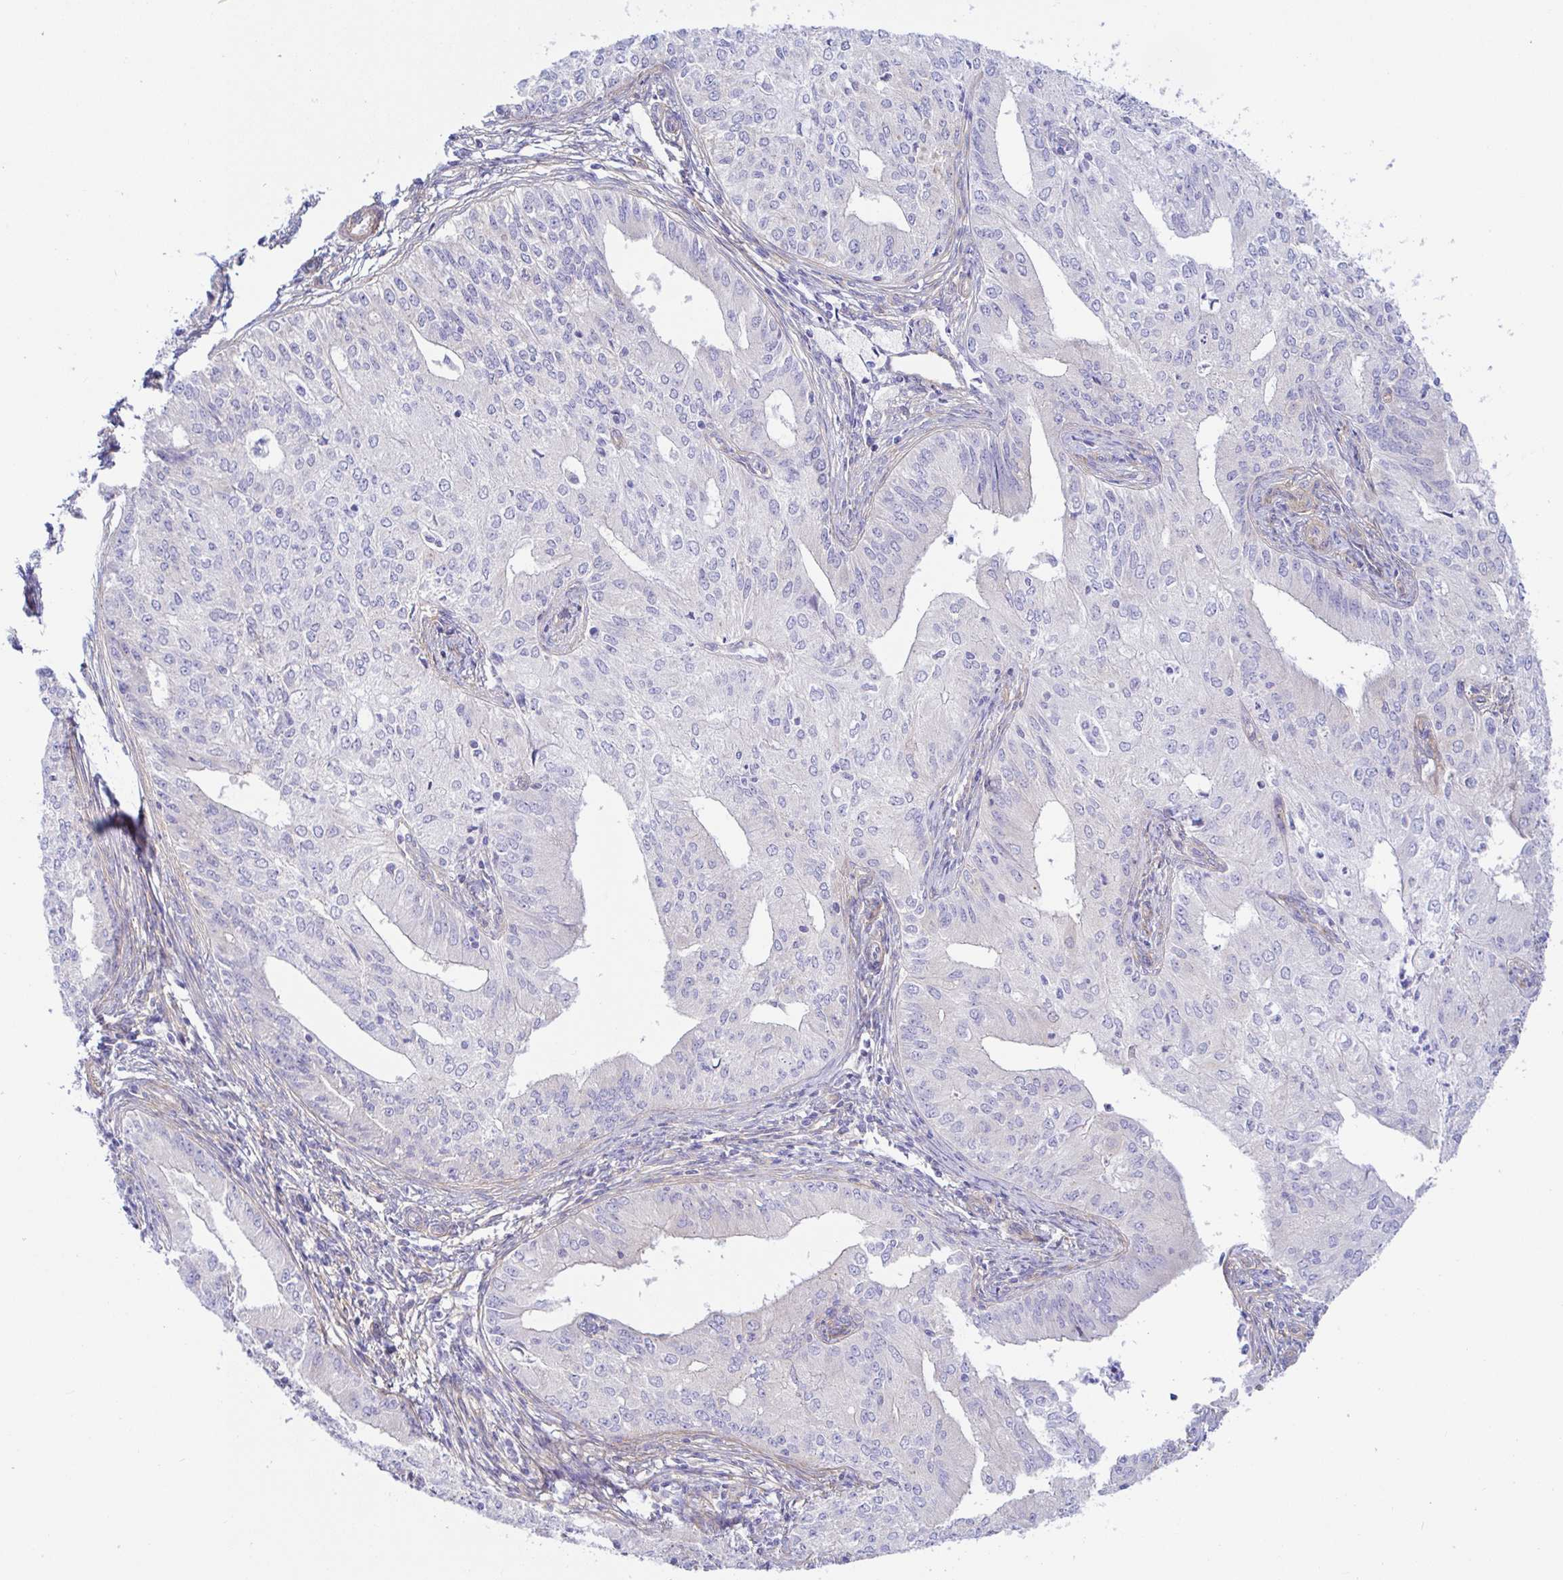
{"staining": {"intensity": "negative", "quantity": "none", "location": "none"}, "tissue": "endometrial cancer", "cell_type": "Tumor cells", "image_type": "cancer", "snomed": [{"axis": "morphology", "description": "Adenocarcinoma, NOS"}, {"axis": "topography", "description": "Endometrium"}], "caption": "High power microscopy histopathology image of an IHC histopathology image of endometrial cancer (adenocarcinoma), revealing no significant staining in tumor cells.", "gene": "ARL4D", "patient": {"sex": "female", "age": 50}}